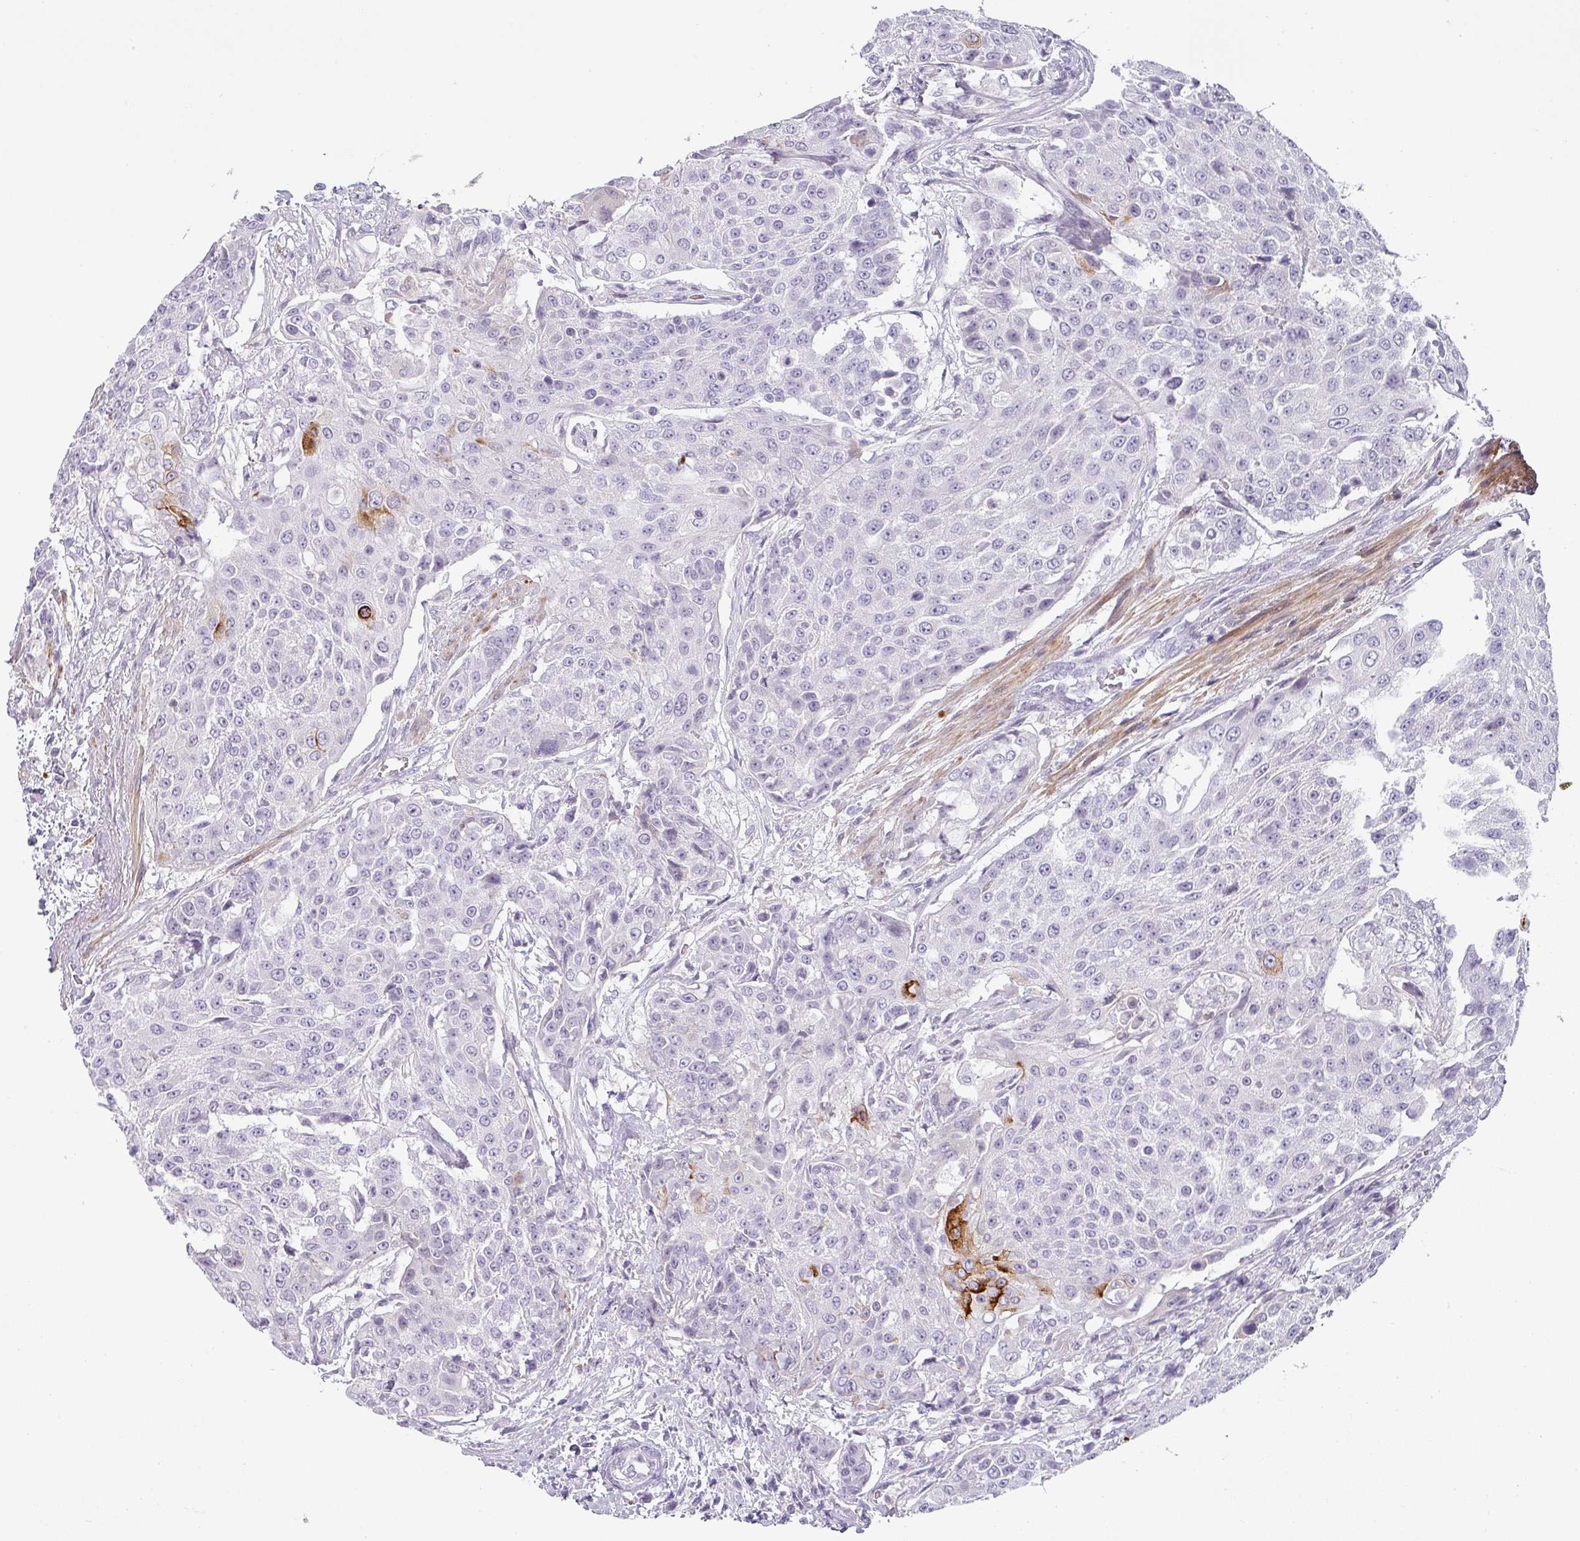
{"staining": {"intensity": "strong", "quantity": "<25%", "location": "cytoplasmic/membranous"}, "tissue": "urothelial cancer", "cell_type": "Tumor cells", "image_type": "cancer", "snomed": [{"axis": "morphology", "description": "Urothelial carcinoma, High grade"}, {"axis": "topography", "description": "Urinary bladder"}], "caption": "Immunohistochemical staining of human urothelial carcinoma (high-grade) reveals medium levels of strong cytoplasmic/membranous protein staining in about <25% of tumor cells. The staining is performed using DAB (3,3'-diaminobenzidine) brown chromogen to label protein expression. The nuclei are counter-stained blue using hematoxylin.", "gene": "BTLA", "patient": {"sex": "female", "age": 63}}